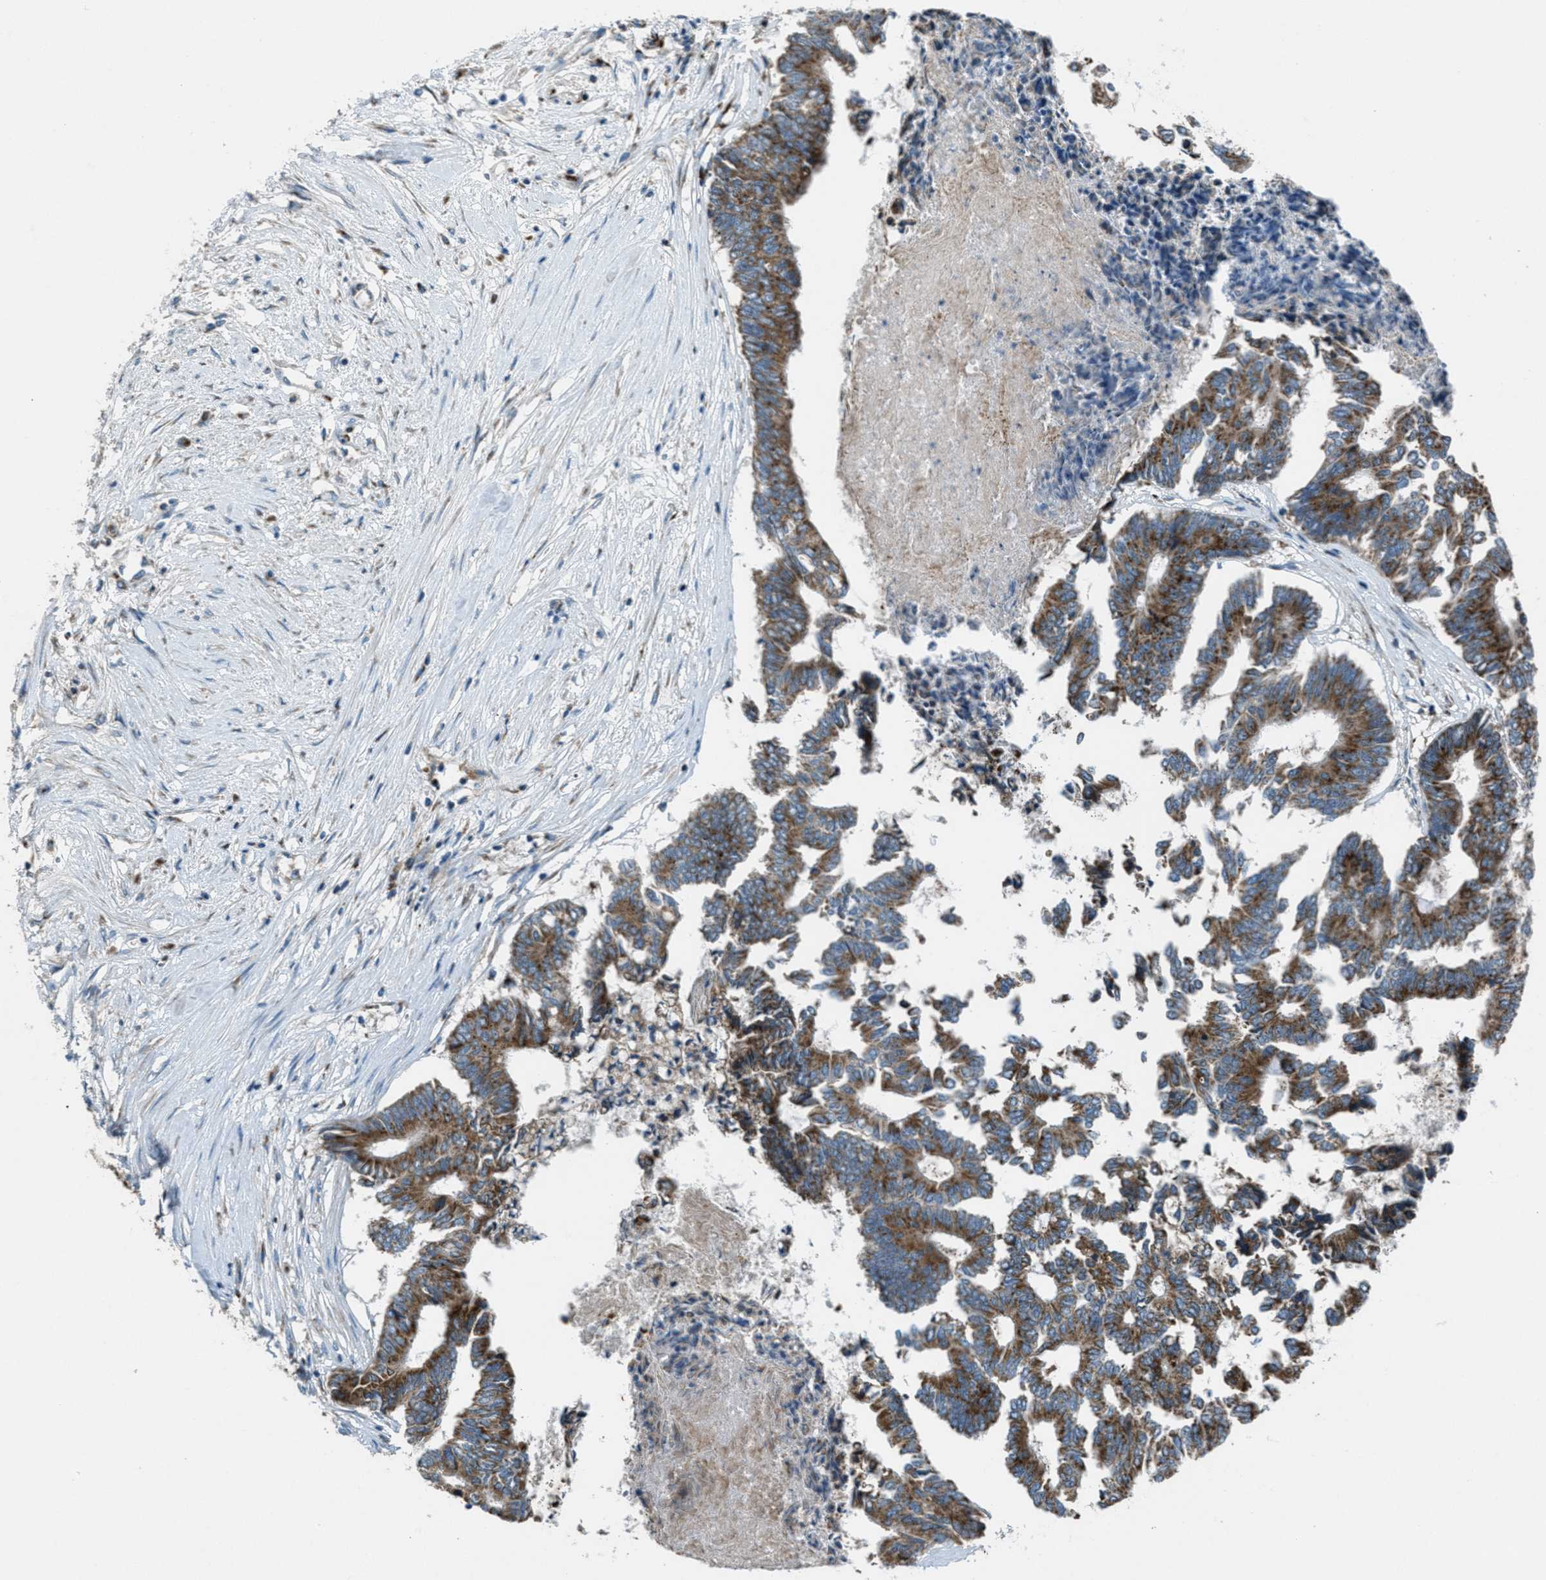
{"staining": {"intensity": "strong", "quantity": ">75%", "location": "cytoplasmic/membranous"}, "tissue": "colorectal cancer", "cell_type": "Tumor cells", "image_type": "cancer", "snomed": [{"axis": "morphology", "description": "Adenocarcinoma, NOS"}, {"axis": "topography", "description": "Rectum"}], "caption": "Immunohistochemical staining of human colorectal cancer reveals high levels of strong cytoplasmic/membranous expression in approximately >75% of tumor cells.", "gene": "BCKDK", "patient": {"sex": "male", "age": 63}}